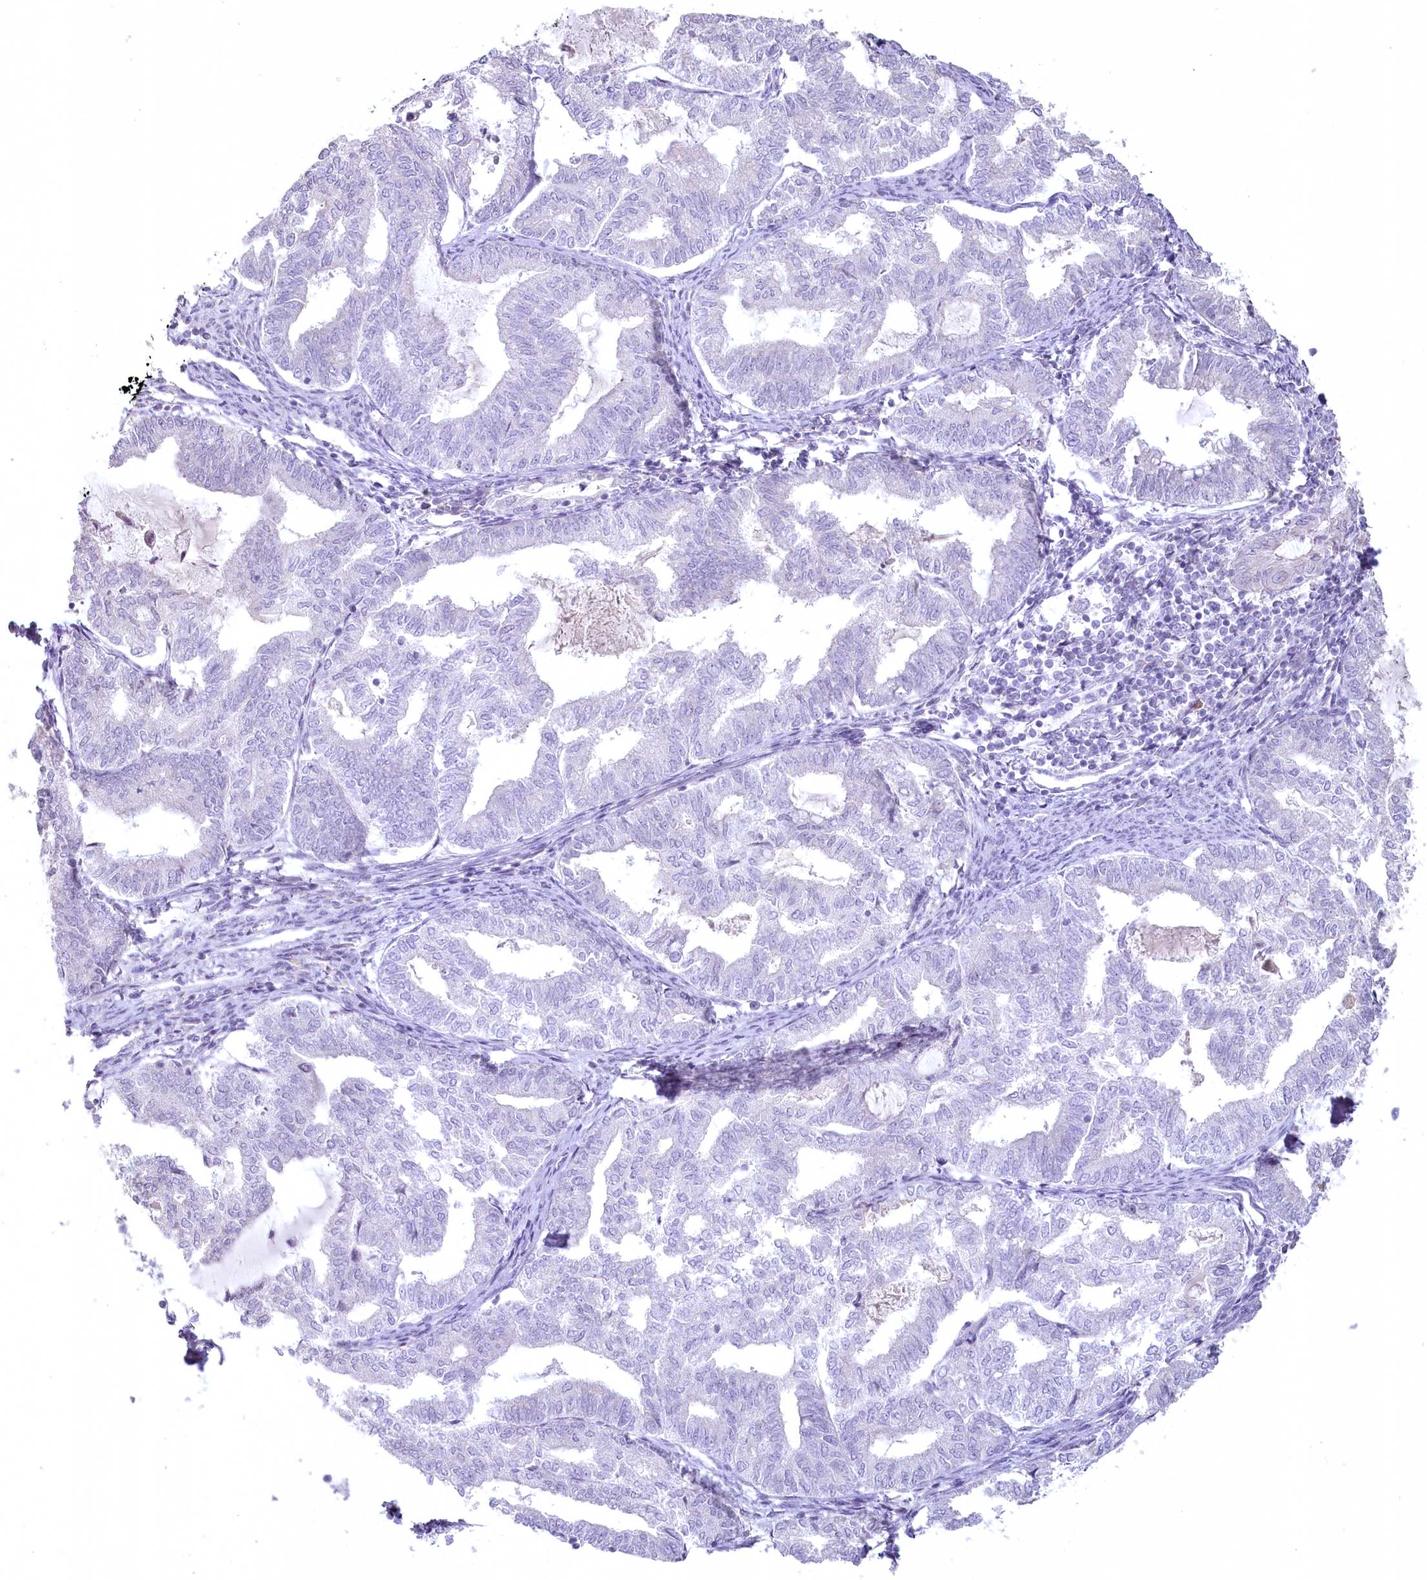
{"staining": {"intensity": "negative", "quantity": "none", "location": "none"}, "tissue": "endometrial cancer", "cell_type": "Tumor cells", "image_type": "cancer", "snomed": [{"axis": "morphology", "description": "Adenocarcinoma, NOS"}, {"axis": "topography", "description": "Endometrium"}], "caption": "This micrograph is of endometrial cancer (adenocarcinoma) stained with IHC to label a protein in brown with the nuclei are counter-stained blue. There is no expression in tumor cells.", "gene": "USP11", "patient": {"sex": "female", "age": 79}}